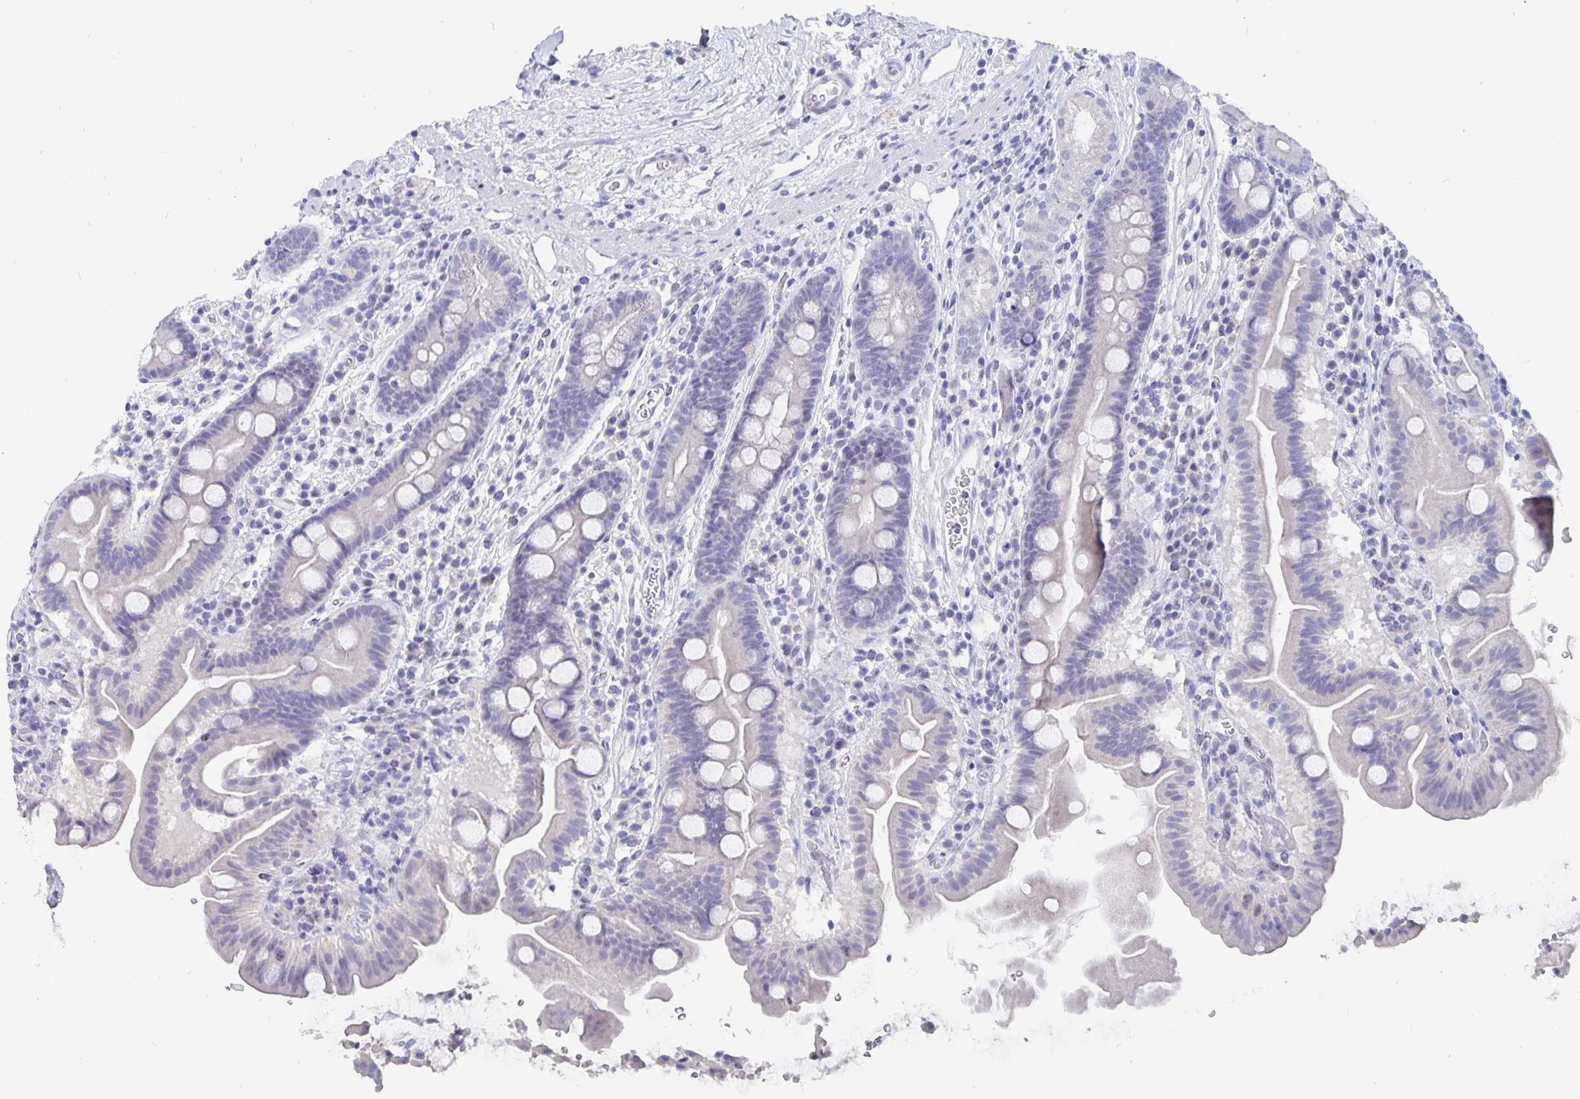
{"staining": {"intensity": "negative", "quantity": "none", "location": "none"}, "tissue": "small intestine", "cell_type": "Glandular cells", "image_type": "normal", "snomed": [{"axis": "morphology", "description": "Normal tissue, NOS"}, {"axis": "topography", "description": "Small intestine"}], "caption": "The IHC photomicrograph has no significant staining in glandular cells of small intestine.", "gene": "SMOC1", "patient": {"sex": "male", "age": 26}}